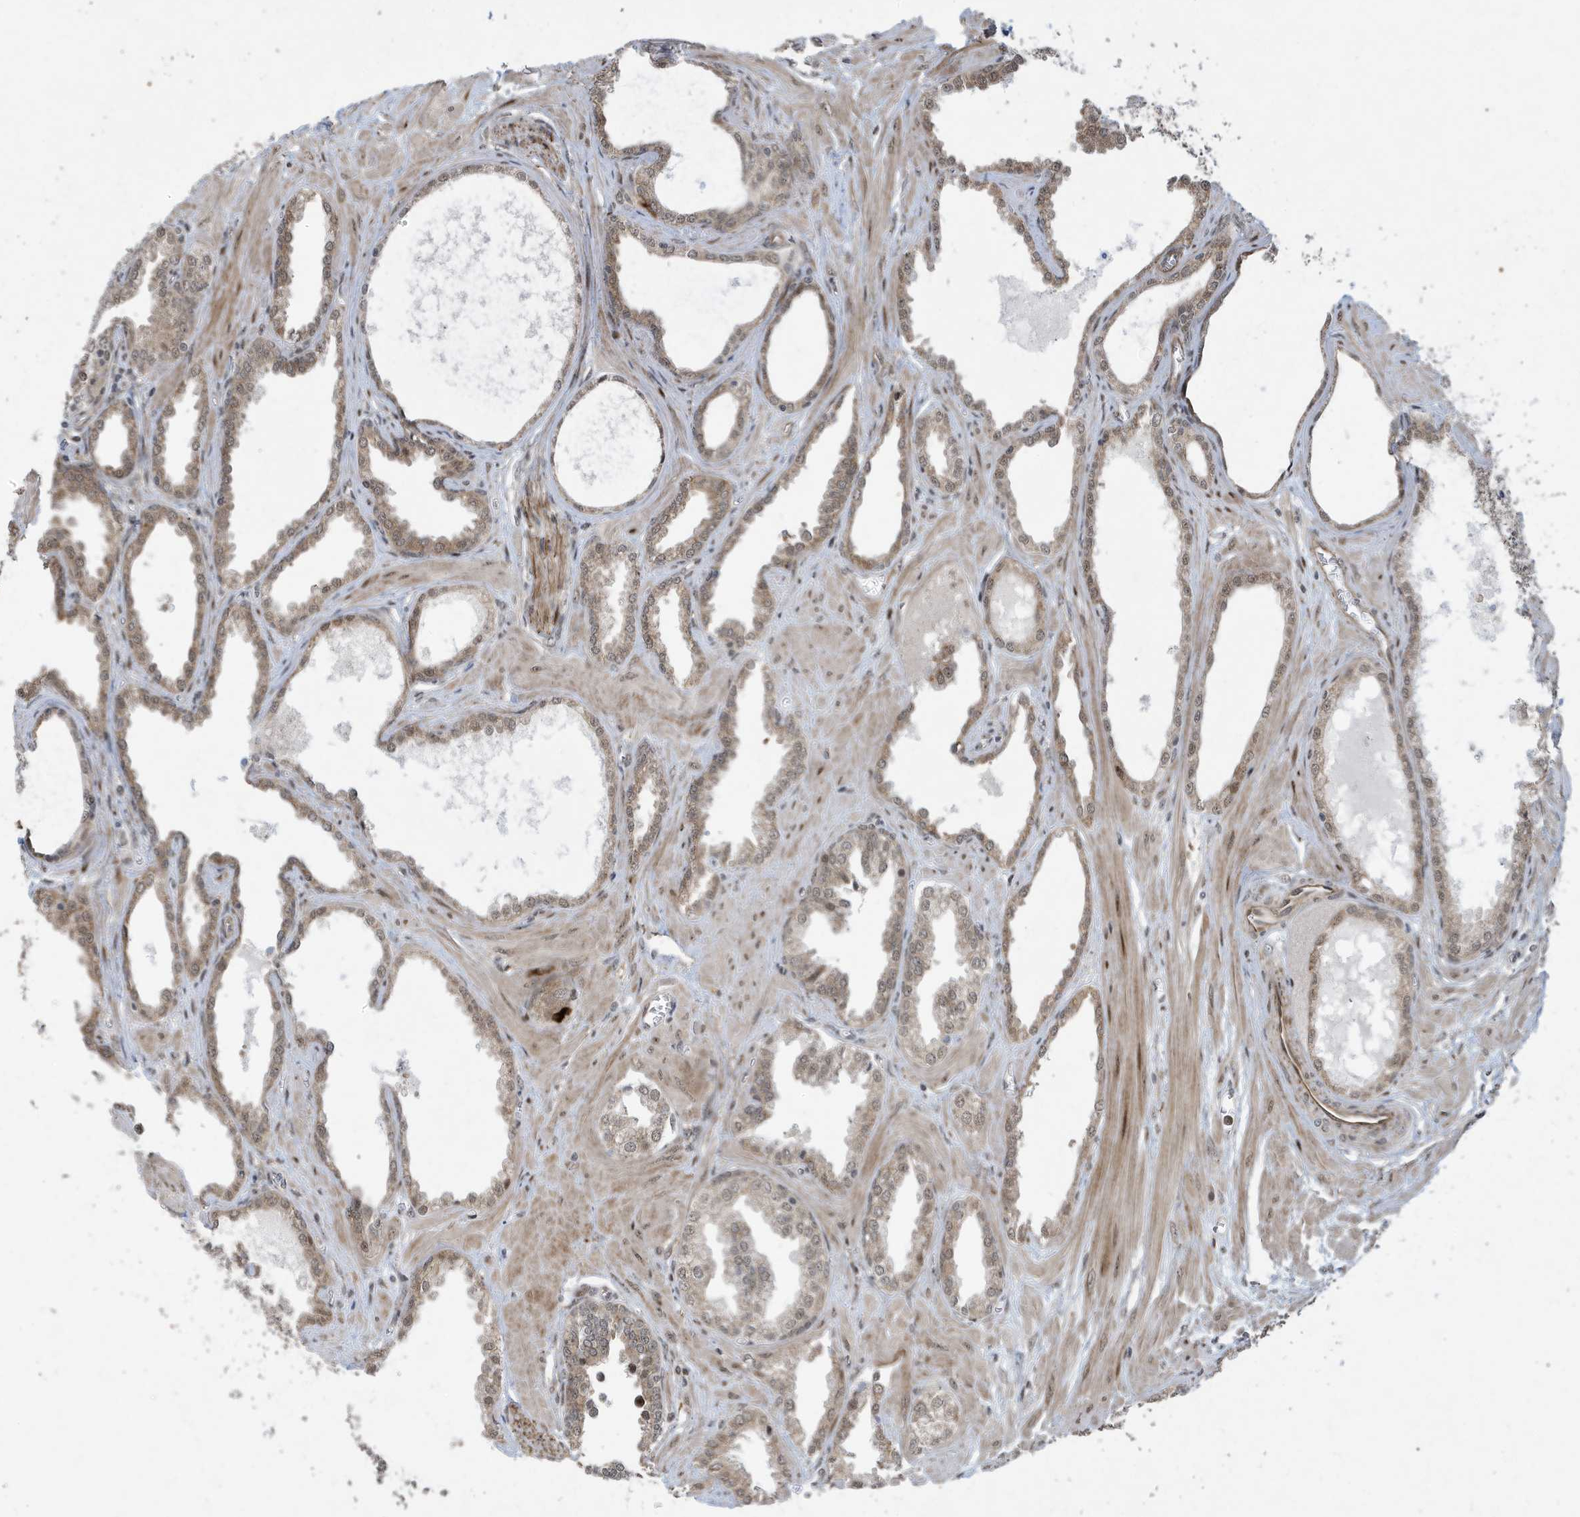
{"staining": {"intensity": "weak", "quantity": ">75%", "location": "cytoplasmic/membranous,nuclear"}, "tissue": "prostate cancer", "cell_type": "Tumor cells", "image_type": "cancer", "snomed": [{"axis": "morphology", "description": "Adenocarcinoma, Low grade"}, {"axis": "topography", "description": "Prostate"}], "caption": "Immunohistochemistry histopathology image of human adenocarcinoma (low-grade) (prostate) stained for a protein (brown), which displays low levels of weak cytoplasmic/membranous and nuclear staining in about >75% of tumor cells.", "gene": "FAM9B", "patient": {"sex": "male", "age": 67}}